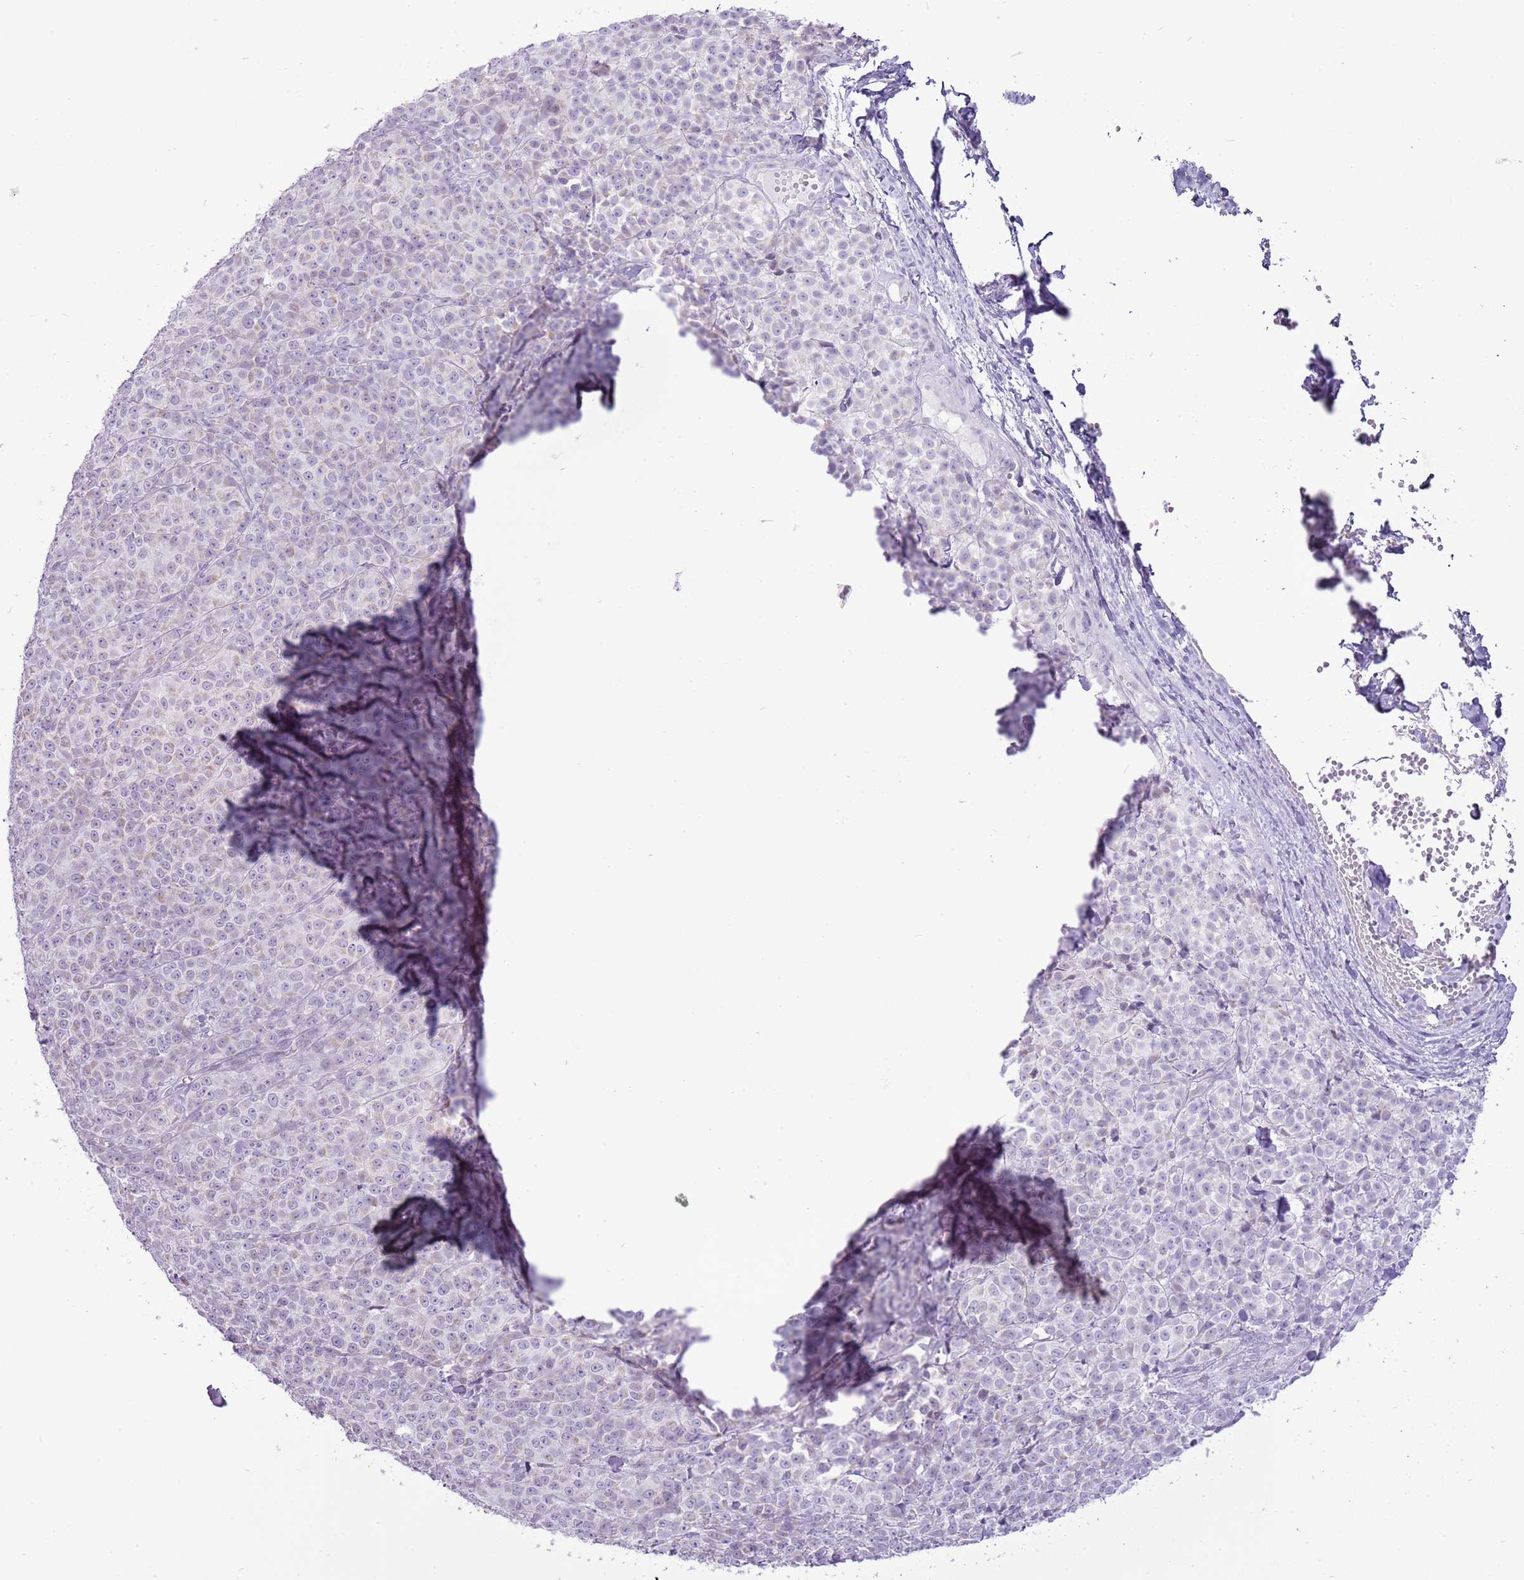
{"staining": {"intensity": "negative", "quantity": "none", "location": "none"}, "tissue": "melanoma", "cell_type": "Tumor cells", "image_type": "cancer", "snomed": [{"axis": "morphology", "description": "Normal tissue, NOS"}, {"axis": "morphology", "description": "Malignant melanoma, NOS"}, {"axis": "topography", "description": "Skin"}], "caption": "High power microscopy histopathology image of an immunohistochemistry micrograph of melanoma, revealing no significant positivity in tumor cells.", "gene": "RPL3L", "patient": {"sex": "female", "age": 34}}